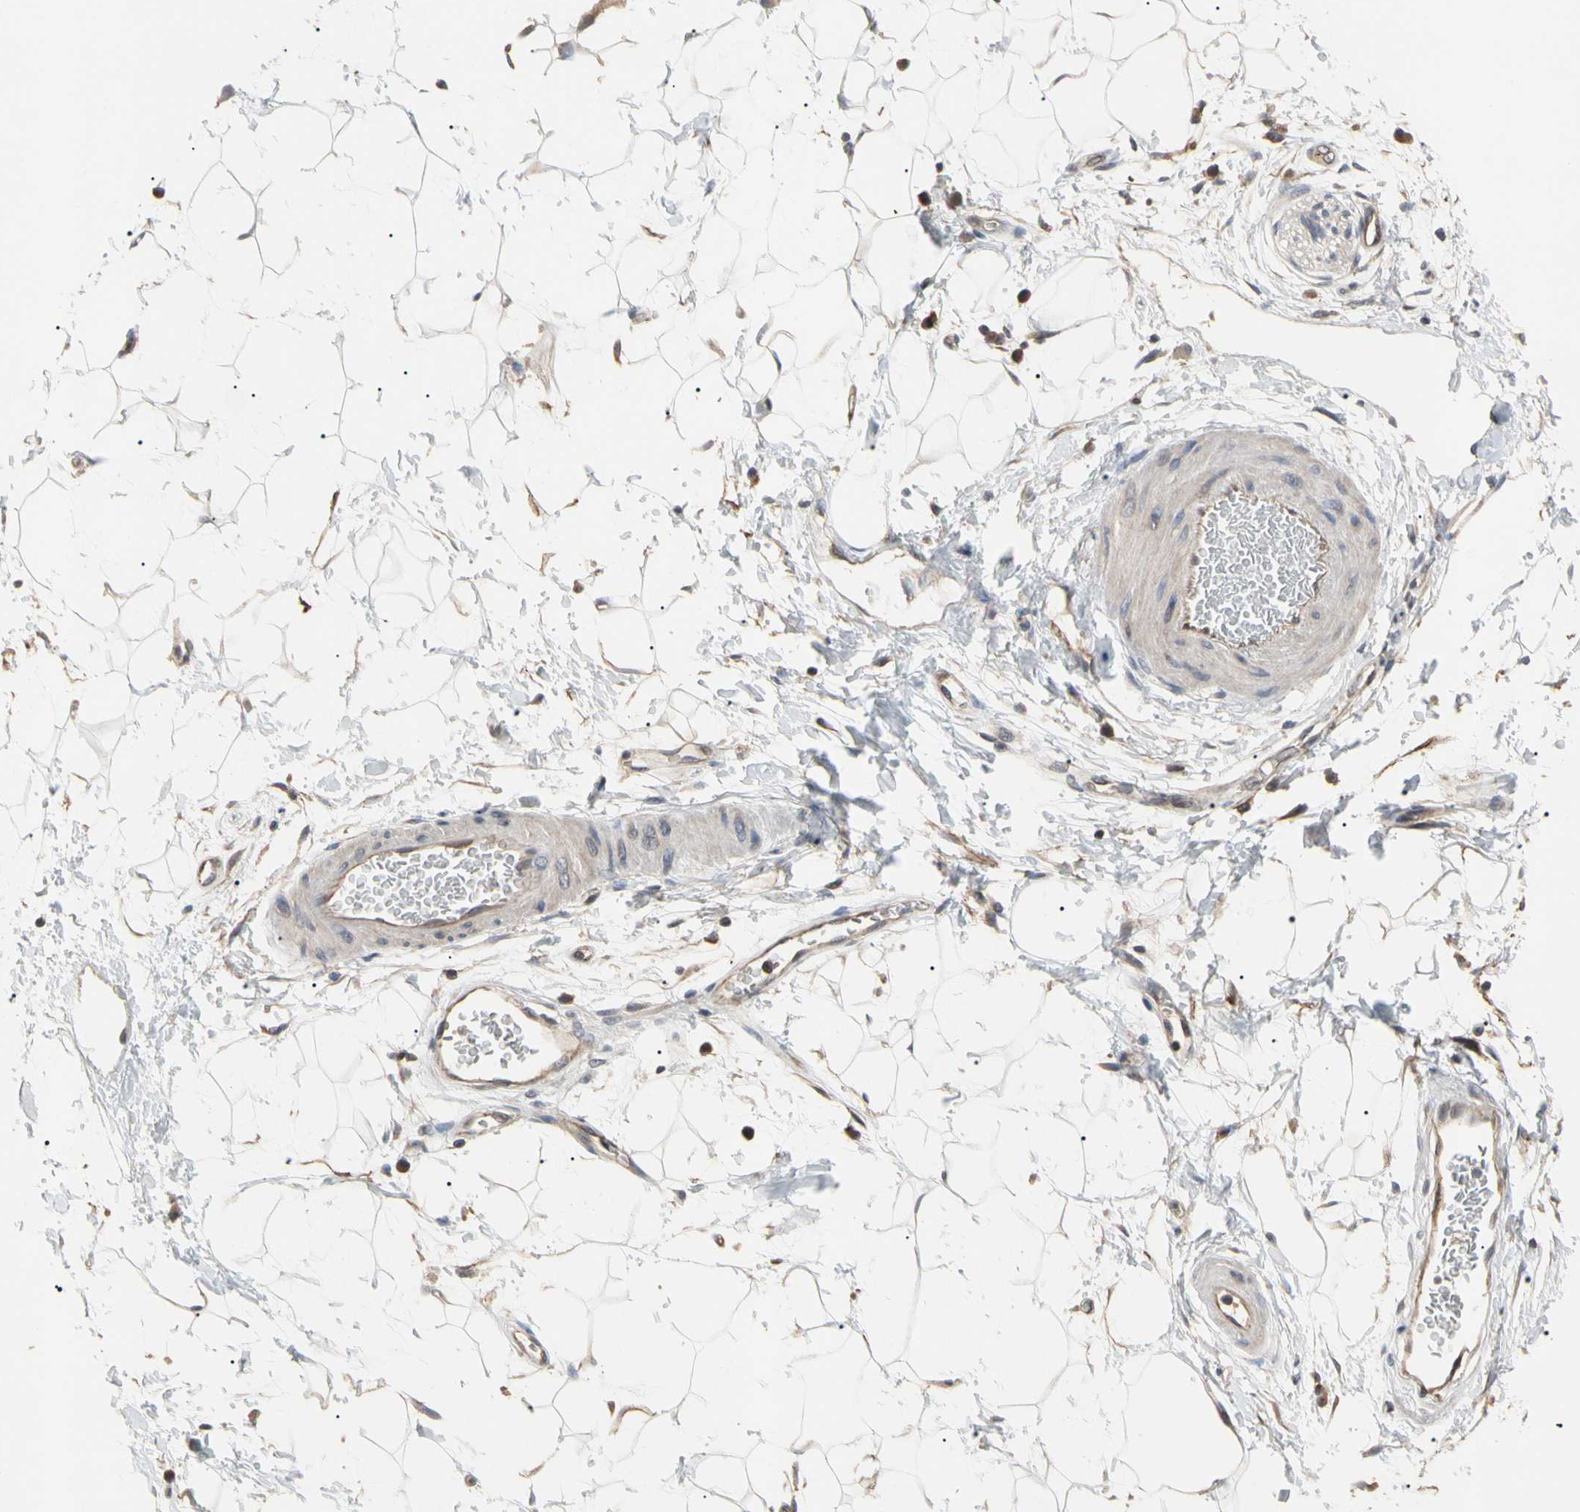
{"staining": {"intensity": "weak", "quantity": "25%-75%", "location": "cytoplasmic/membranous"}, "tissue": "adipose tissue", "cell_type": "Adipocytes", "image_type": "normal", "snomed": [{"axis": "morphology", "description": "Normal tissue, NOS"}, {"axis": "topography", "description": "Soft tissue"}], "caption": "Weak cytoplasmic/membranous protein expression is identified in approximately 25%-75% of adipocytes in adipose tissue.", "gene": "DPP8", "patient": {"sex": "male", "age": 72}}